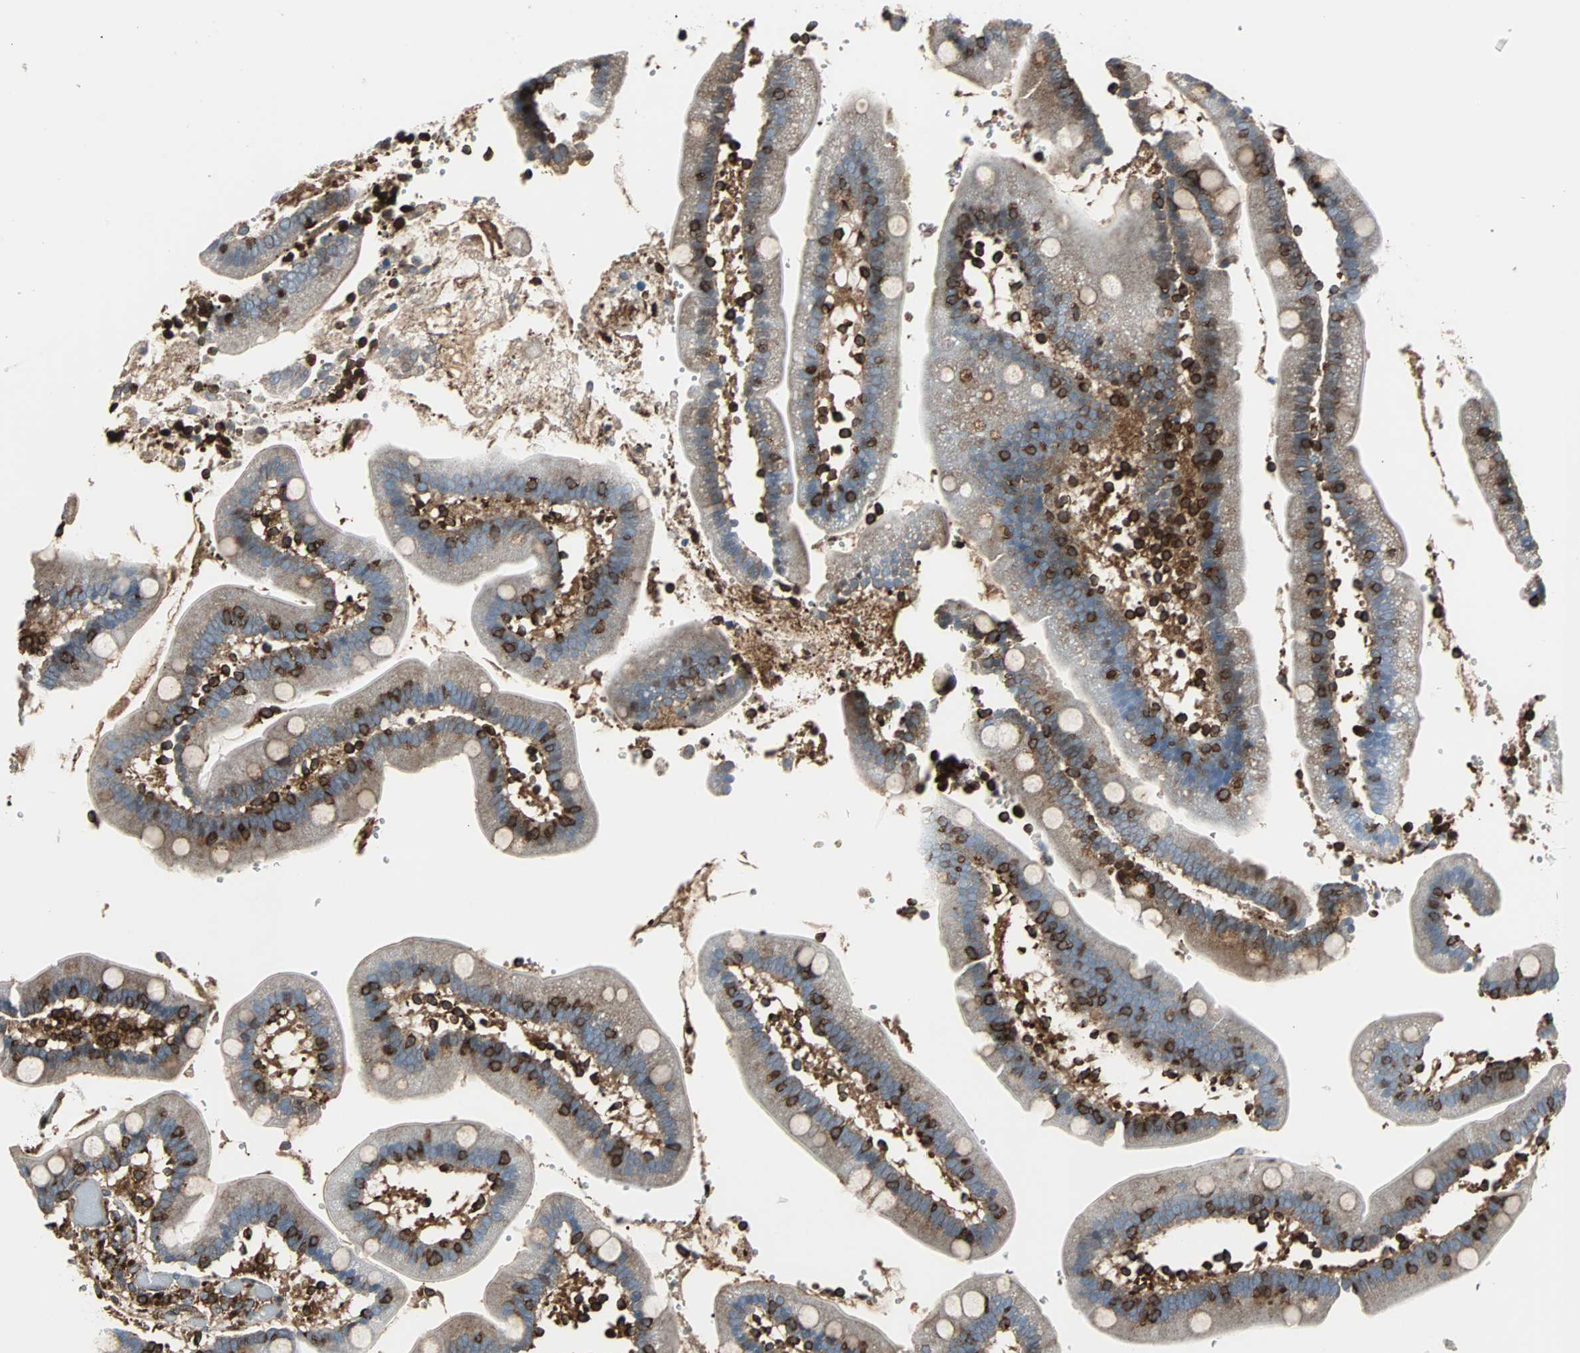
{"staining": {"intensity": "moderate", "quantity": "25%-75%", "location": "cytoplasmic/membranous"}, "tissue": "duodenum", "cell_type": "Glandular cells", "image_type": "normal", "snomed": [{"axis": "morphology", "description": "Normal tissue, NOS"}, {"axis": "topography", "description": "Duodenum"}], "caption": "High-magnification brightfield microscopy of unremarkable duodenum stained with DAB (brown) and counterstained with hematoxylin (blue). glandular cells exhibit moderate cytoplasmic/membranous staining is appreciated in about25%-75% of cells.", "gene": "RELA", "patient": {"sex": "male", "age": 66}}